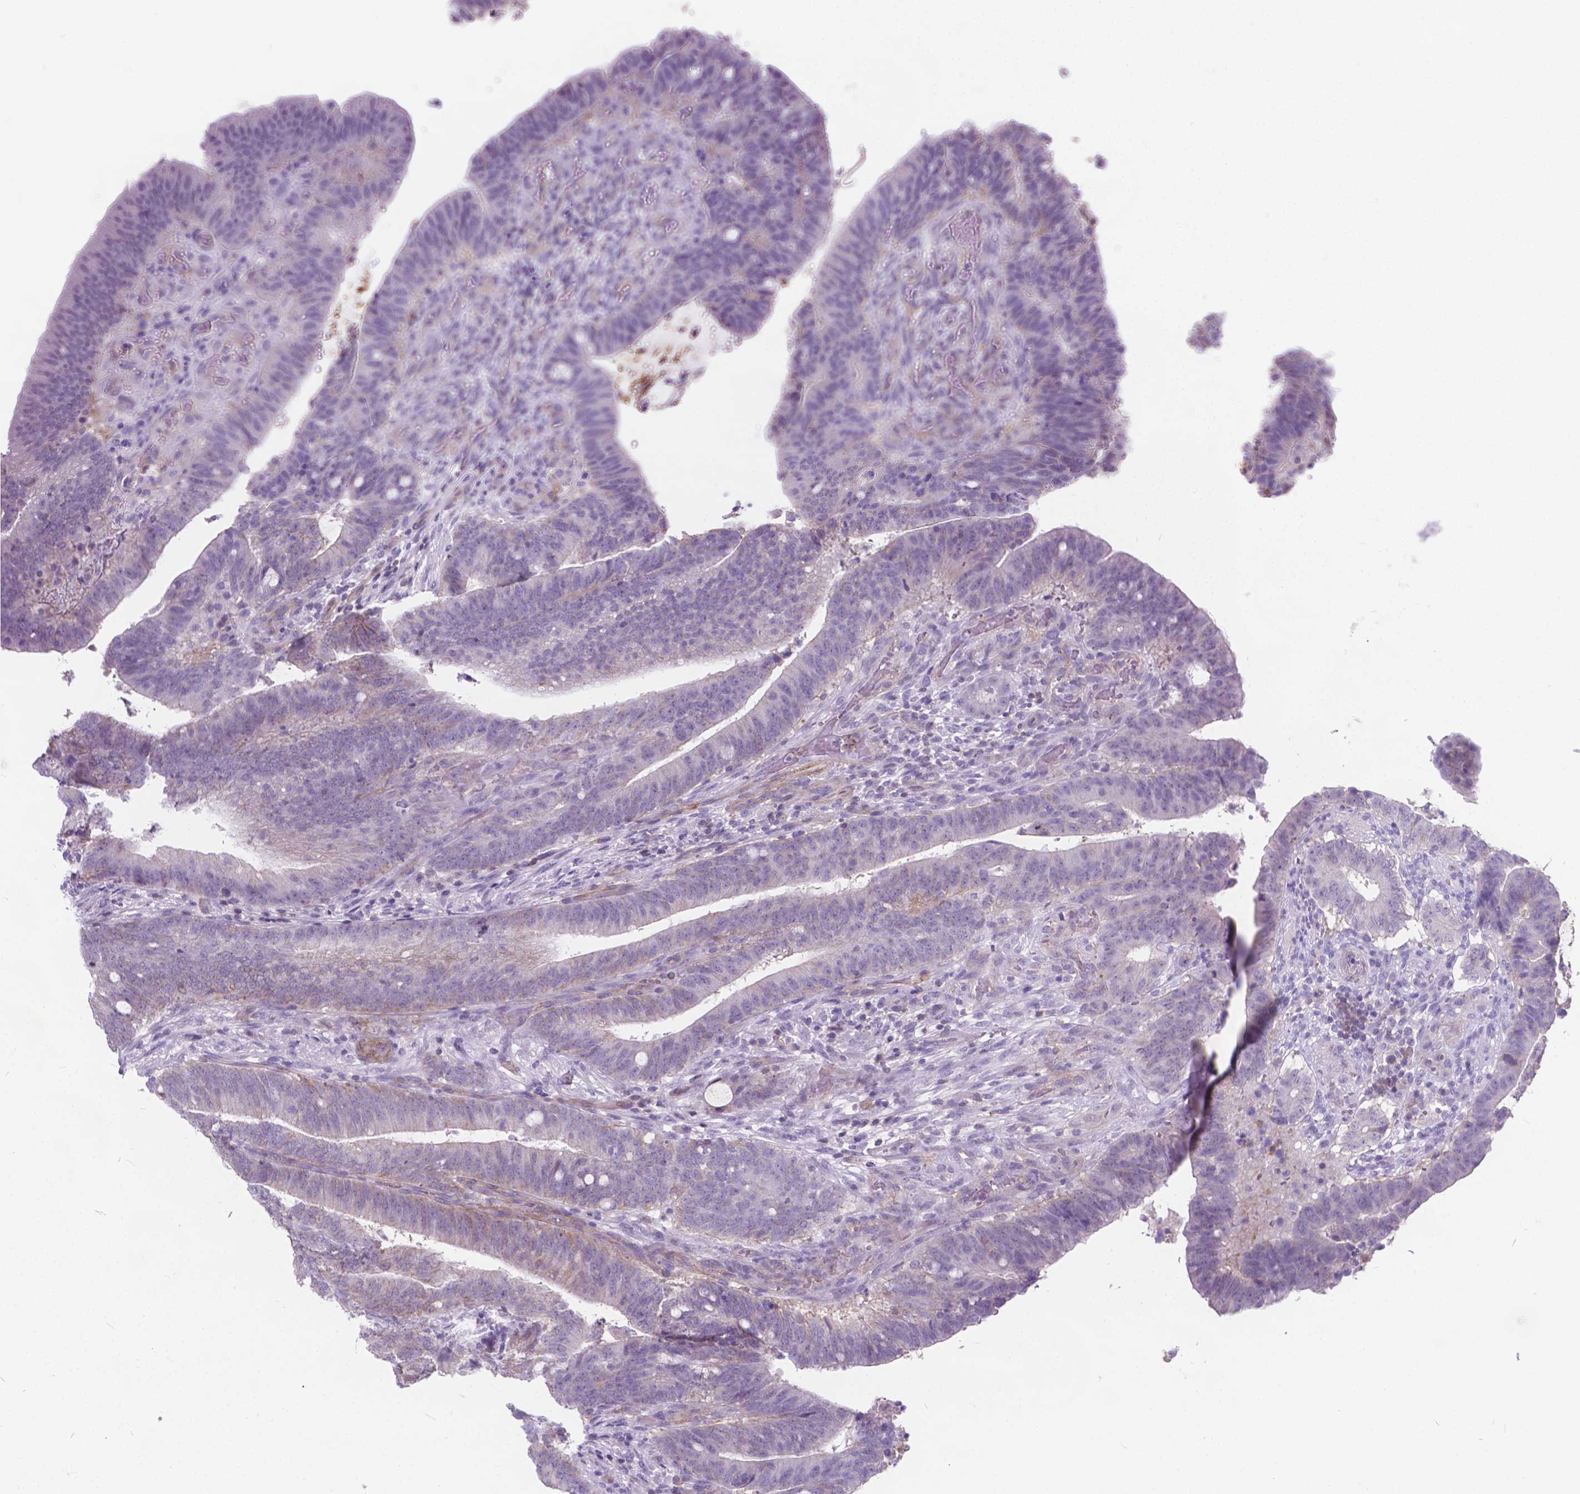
{"staining": {"intensity": "negative", "quantity": "none", "location": "none"}, "tissue": "colorectal cancer", "cell_type": "Tumor cells", "image_type": "cancer", "snomed": [{"axis": "morphology", "description": "Adenocarcinoma, NOS"}, {"axis": "topography", "description": "Colon"}], "caption": "A histopathology image of human colorectal cancer is negative for staining in tumor cells.", "gene": "KIAA0040", "patient": {"sex": "female", "age": 43}}